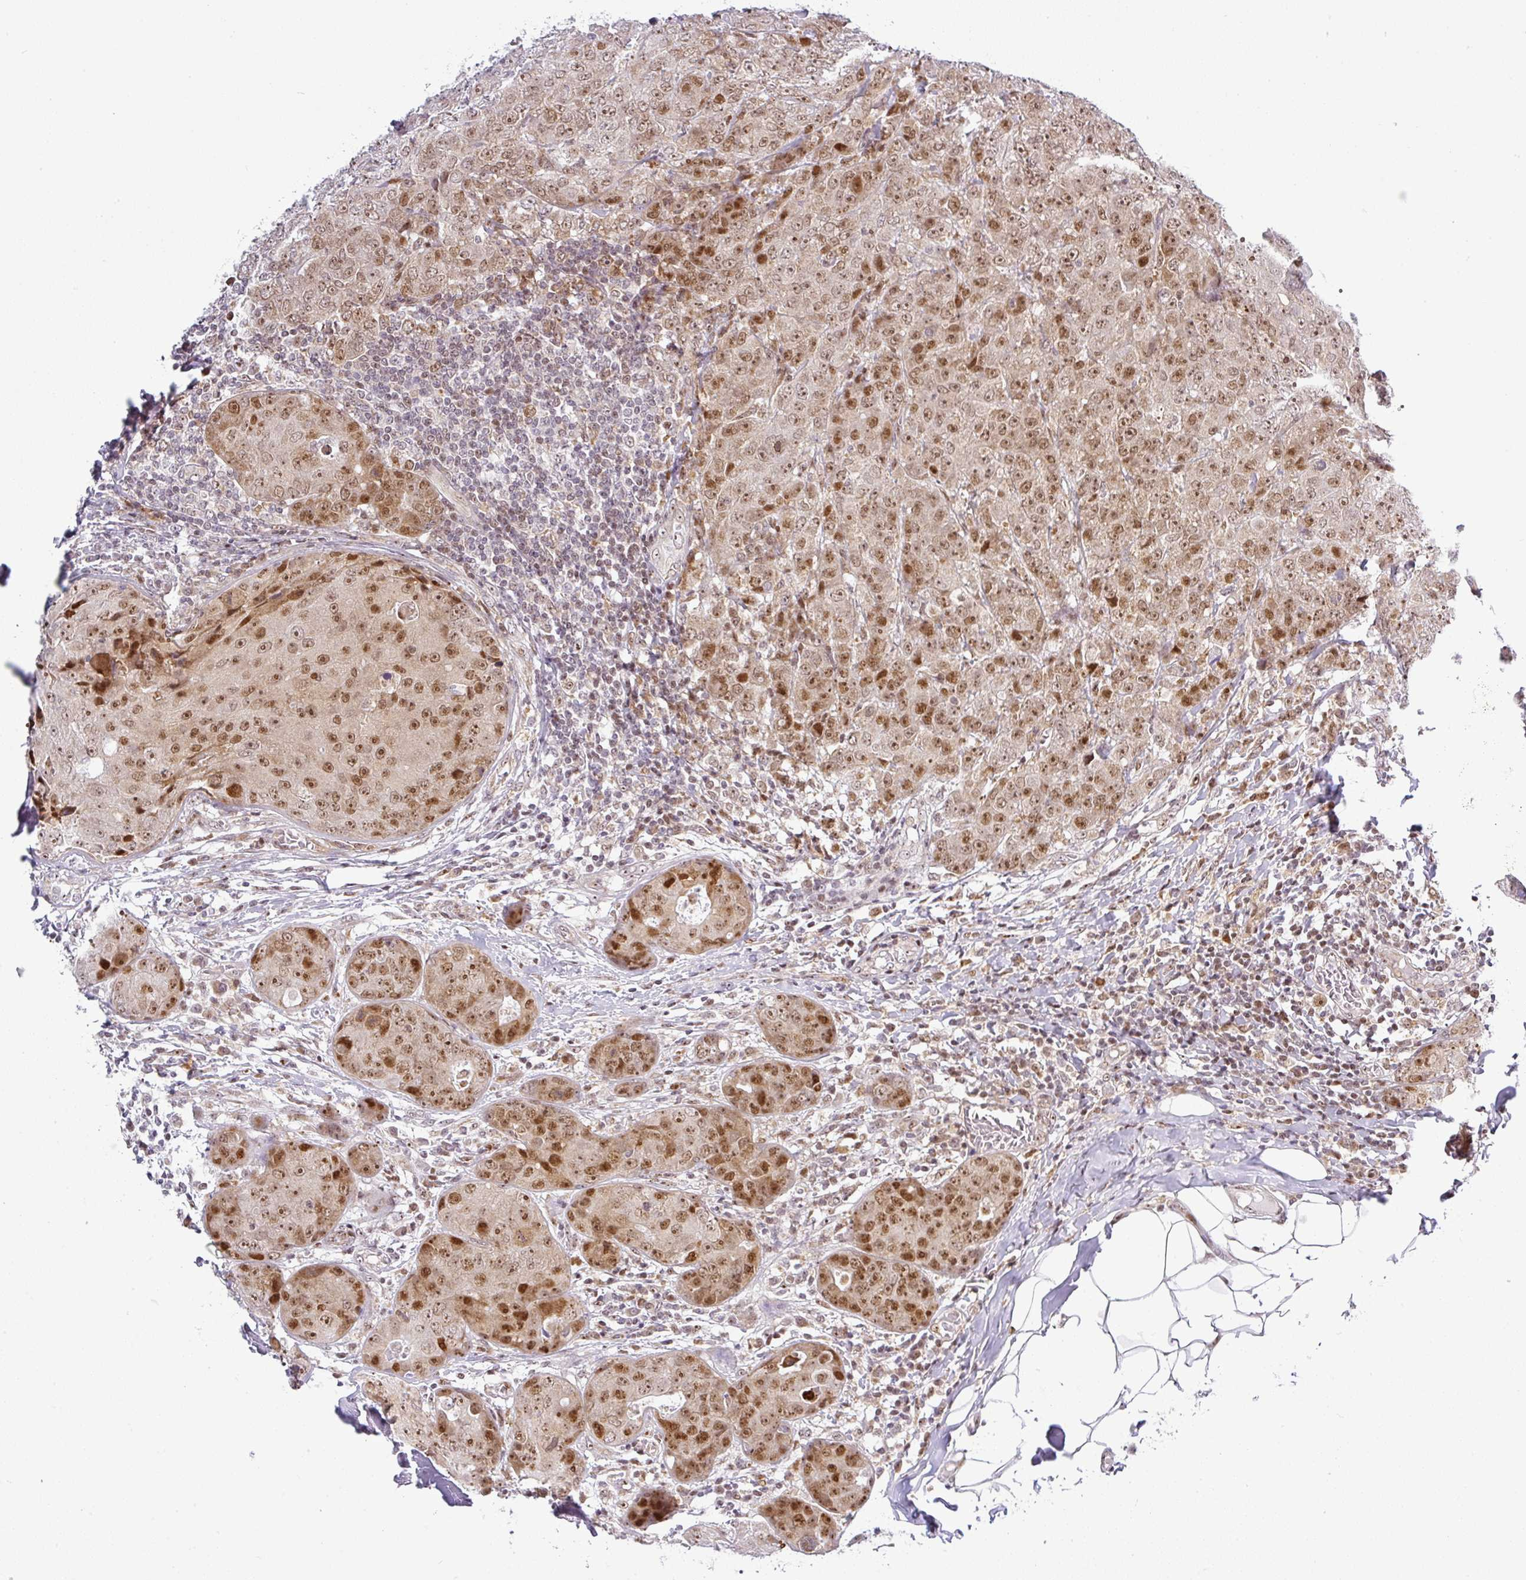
{"staining": {"intensity": "moderate", "quantity": ">75%", "location": "nuclear"}, "tissue": "breast cancer", "cell_type": "Tumor cells", "image_type": "cancer", "snomed": [{"axis": "morphology", "description": "Duct carcinoma"}, {"axis": "topography", "description": "Breast"}], "caption": "An IHC photomicrograph of tumor tissue is shown. Protein staining in brown highlights moderate nuclear positivity in intraductal carcinoma (breast) within tumor cells. (IHC, brightfield microscopy, high magnification).", "gene": "NDUFB2", "patient": {"sex": "female", "age": 43}}